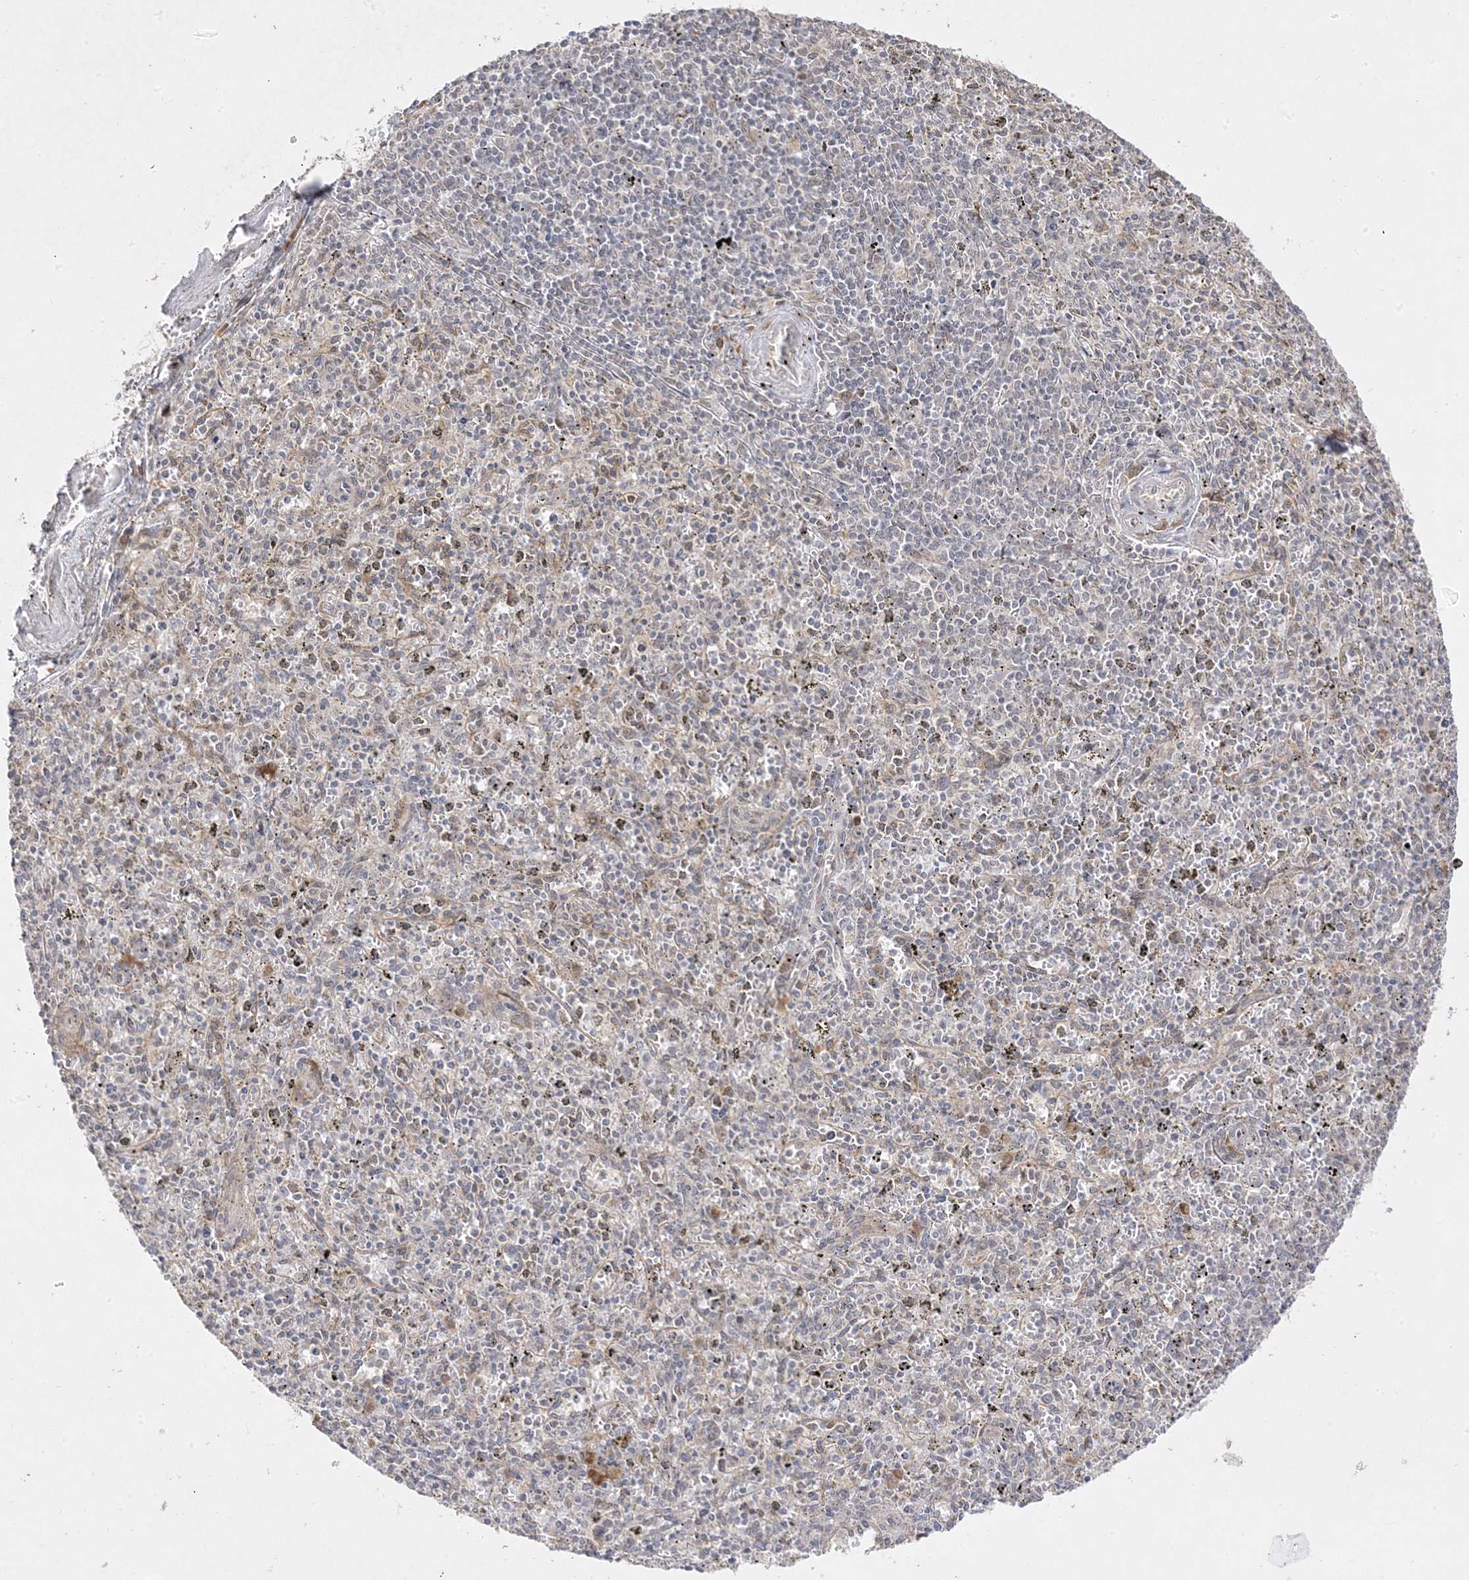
{"staining": {"intensity": "negative", "quantity": "none", "location": "none"}, "tissue": "spleen", "cell_type": "Cells in red pulp", "image_type": "normal", "snomed": [{"axis": "morphology", "description": "Normal tissue, NOS"}, {"axis": "topography", "description": "Spleen"}], "caption": "Immunohistochemistry photomicrograph of normal human spleen stained for a protein (brown), which demonstrates no positivity in cells in red pulp. (Brightfield microscopy of DAB immunohistochemistry (IHC) at high magnification).", "gene": "C2CD2", "patient": {"sex": "male", "age": 72}}